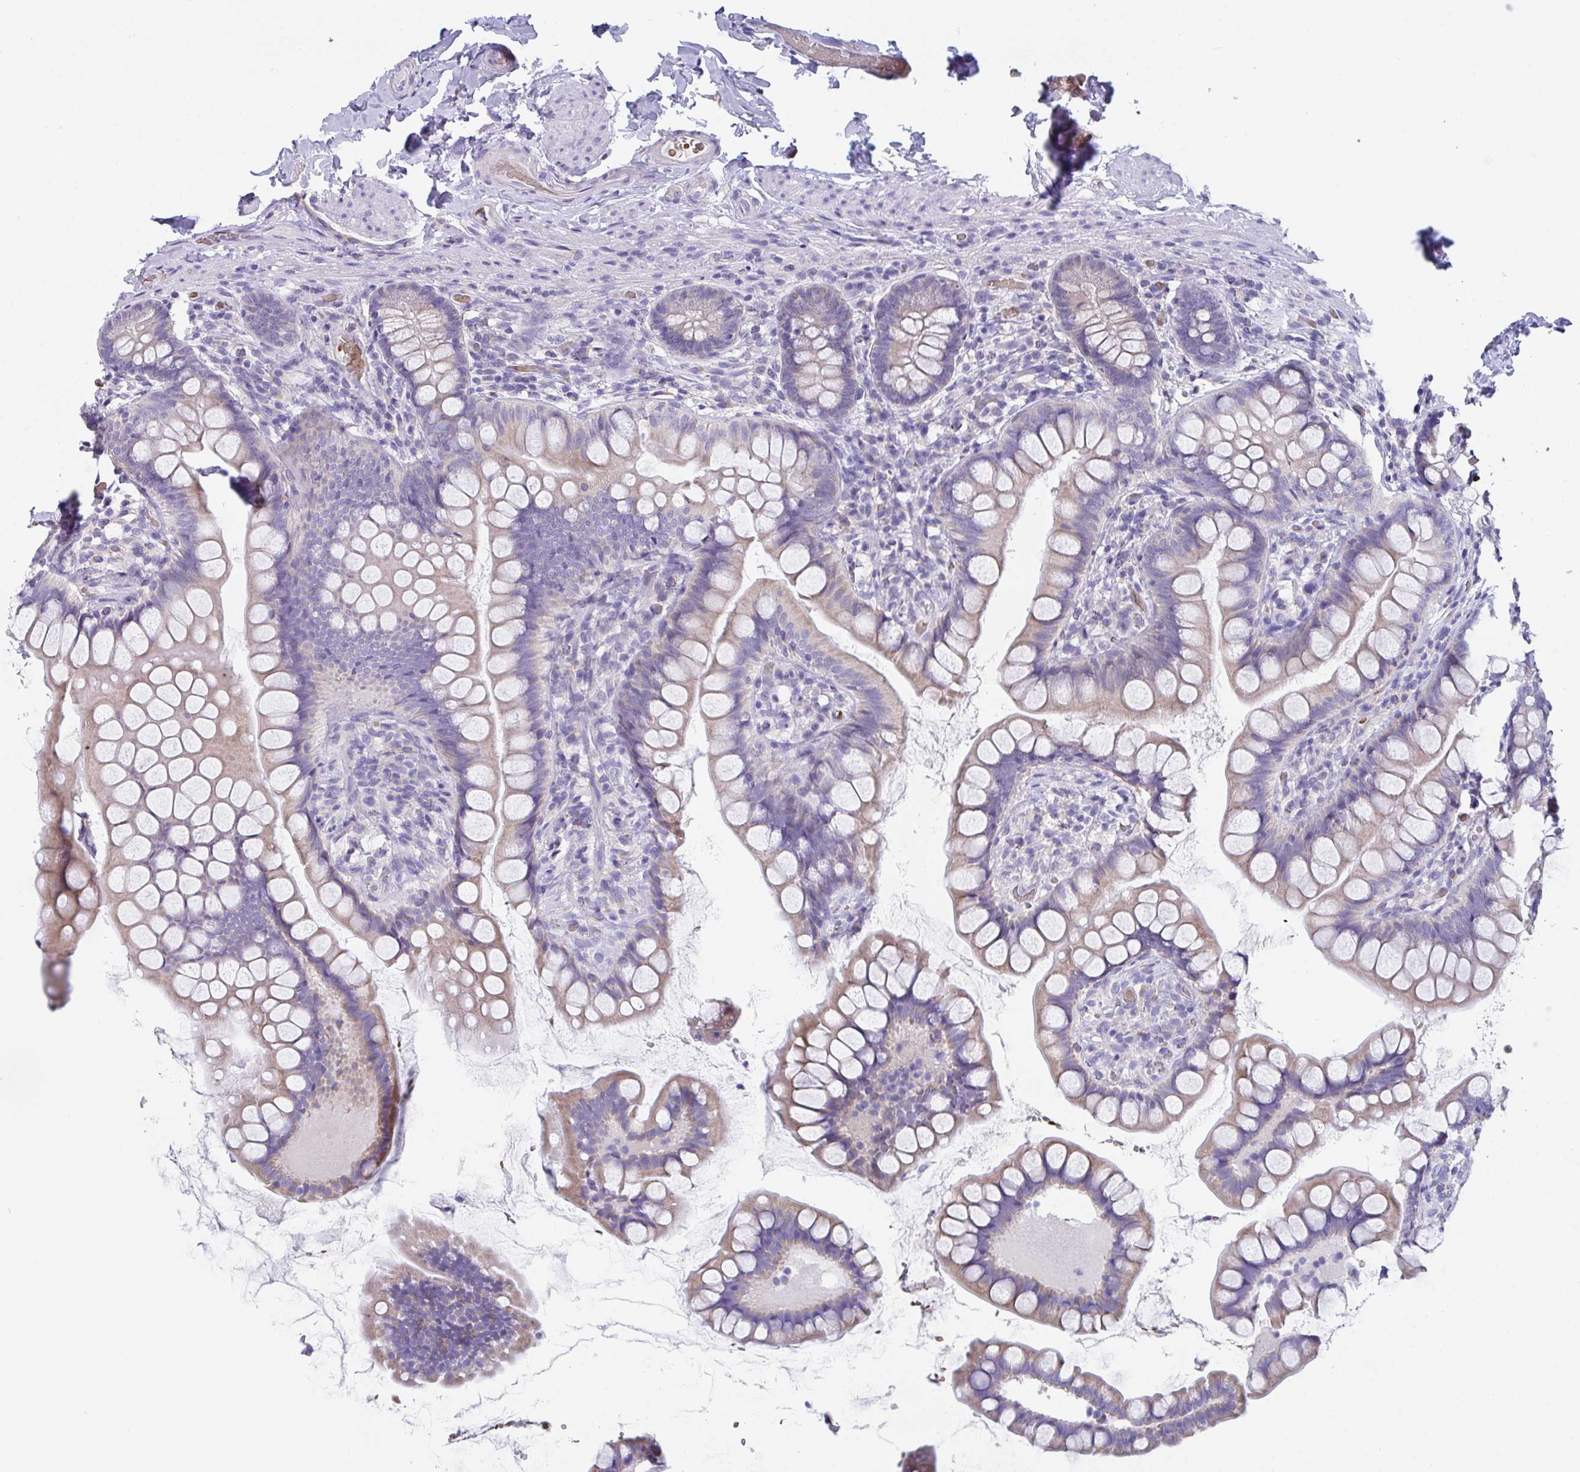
{"staining": {"intensity": "weak", "quantity": "25%-75%", "location": "cytoplasmic/membranous"}, "tissue": "small intestine", "cell_type": "Glandular cells", "image_type": "normal", "snomed": [{"axis": "morphology", "description": "Normal tissue, NOS"}, {"axis": "topography", "description": "Small intestine"}], "caption": "High-power microscopy captured an IHC image of benign small intestine, revealing weak cytoplasmic/membranous expression in approximately 25%-75% of glandular cells. The staining was performed using DAB, with brown indicating positive protein expression. Nuclei are stained blue with hematoxylin.", "gene": "TFAP2C", "patient": {"sex": "male", "age": 70}}